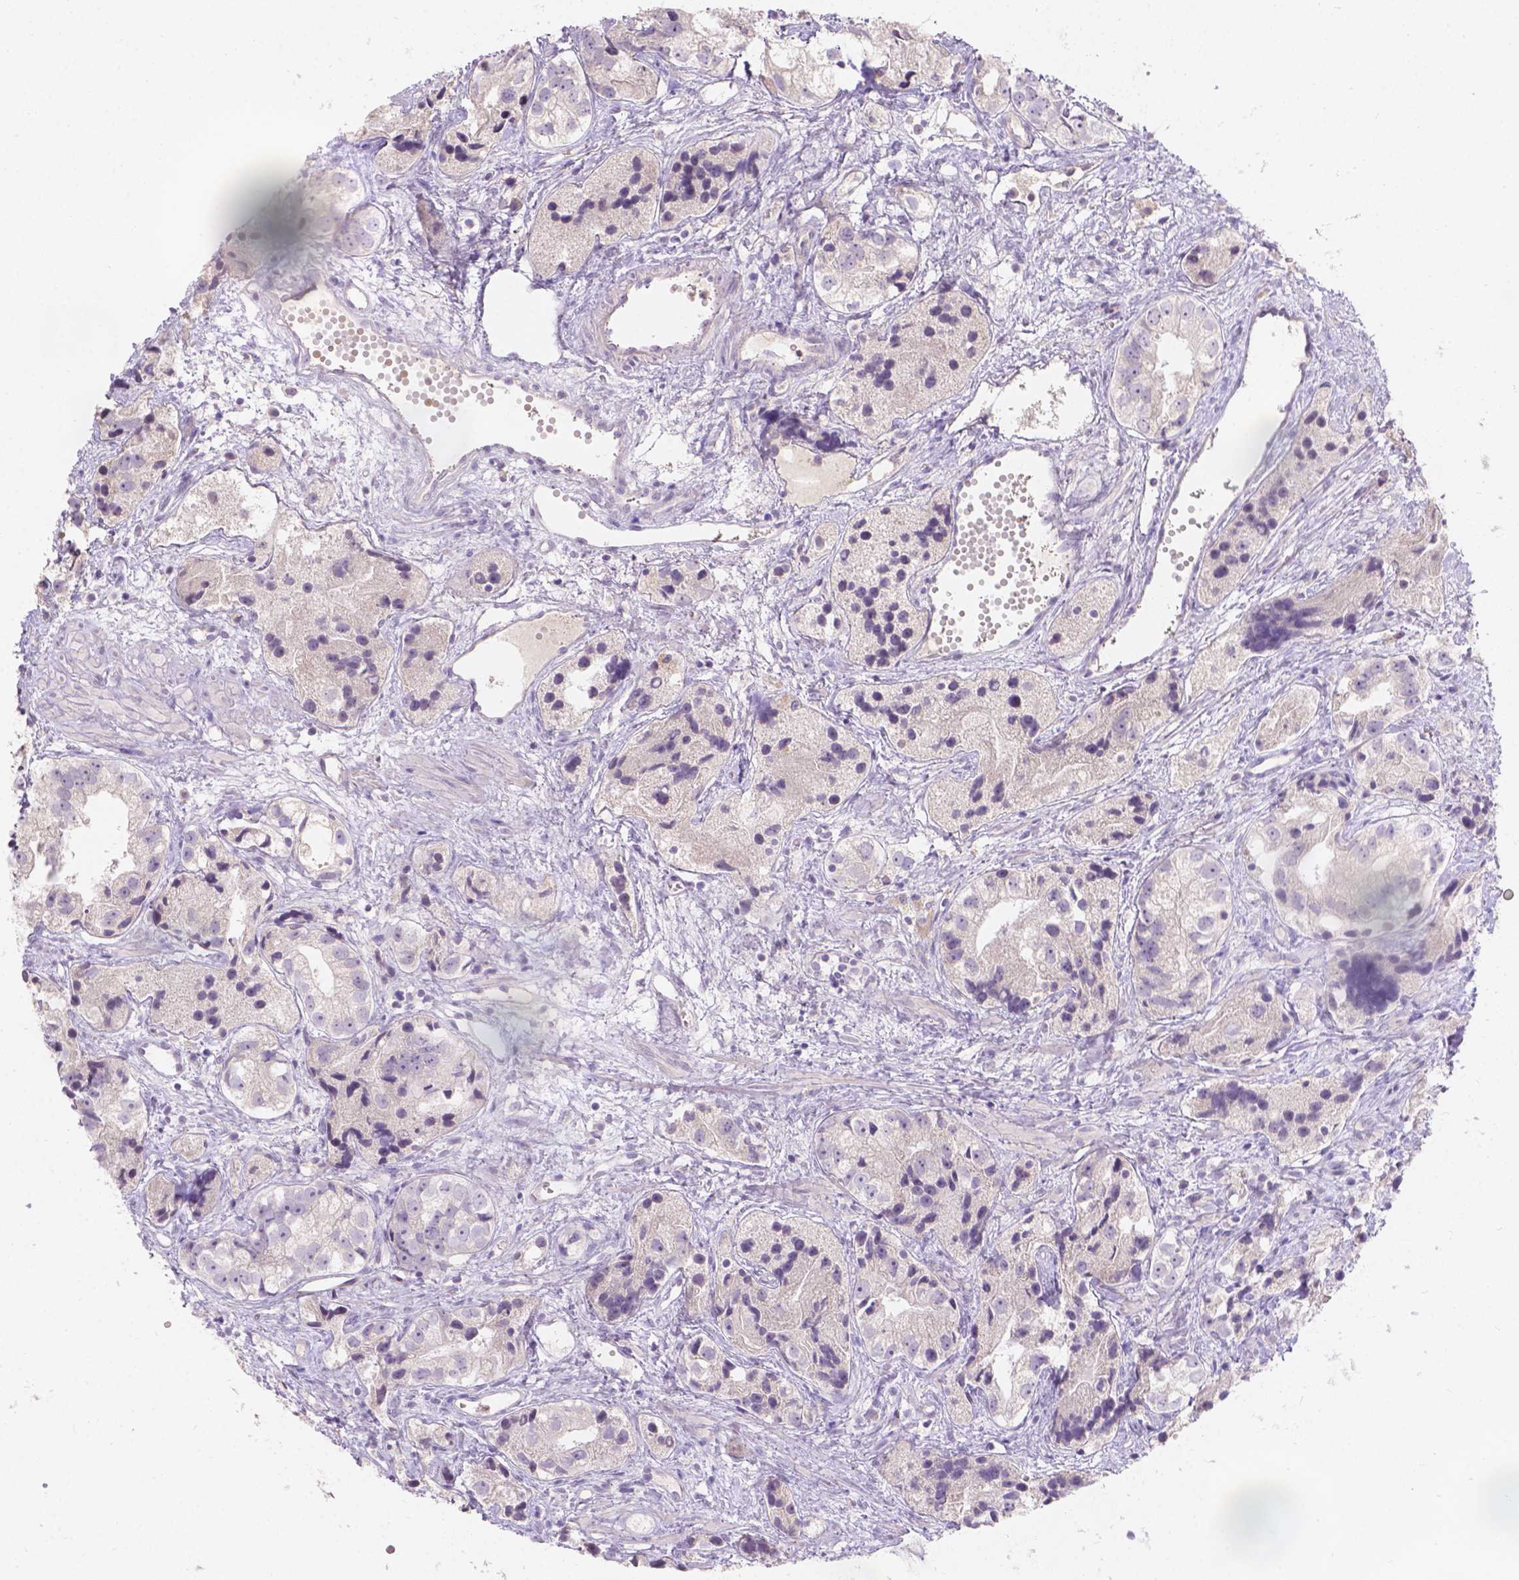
{"staining": {"intensity": "negative", "quantity": "none", "location": "none"}, "tissue": "prostate cancer", "cell_type": "Tumor cells", "image_type": "cancer", "snomed": [{"axis": "morphology", "description": "Adenocarcinoma, High grade"}, {"axis": "topography", "description": "Prostate"}], "caption": "The micrograph demonstrates no significant staining in tumor cells of prostate cancer (adenocarcinoma (high-grade)).", "gene": "DCAF4L1", "patient": {"sex": "male", "age": 68}}